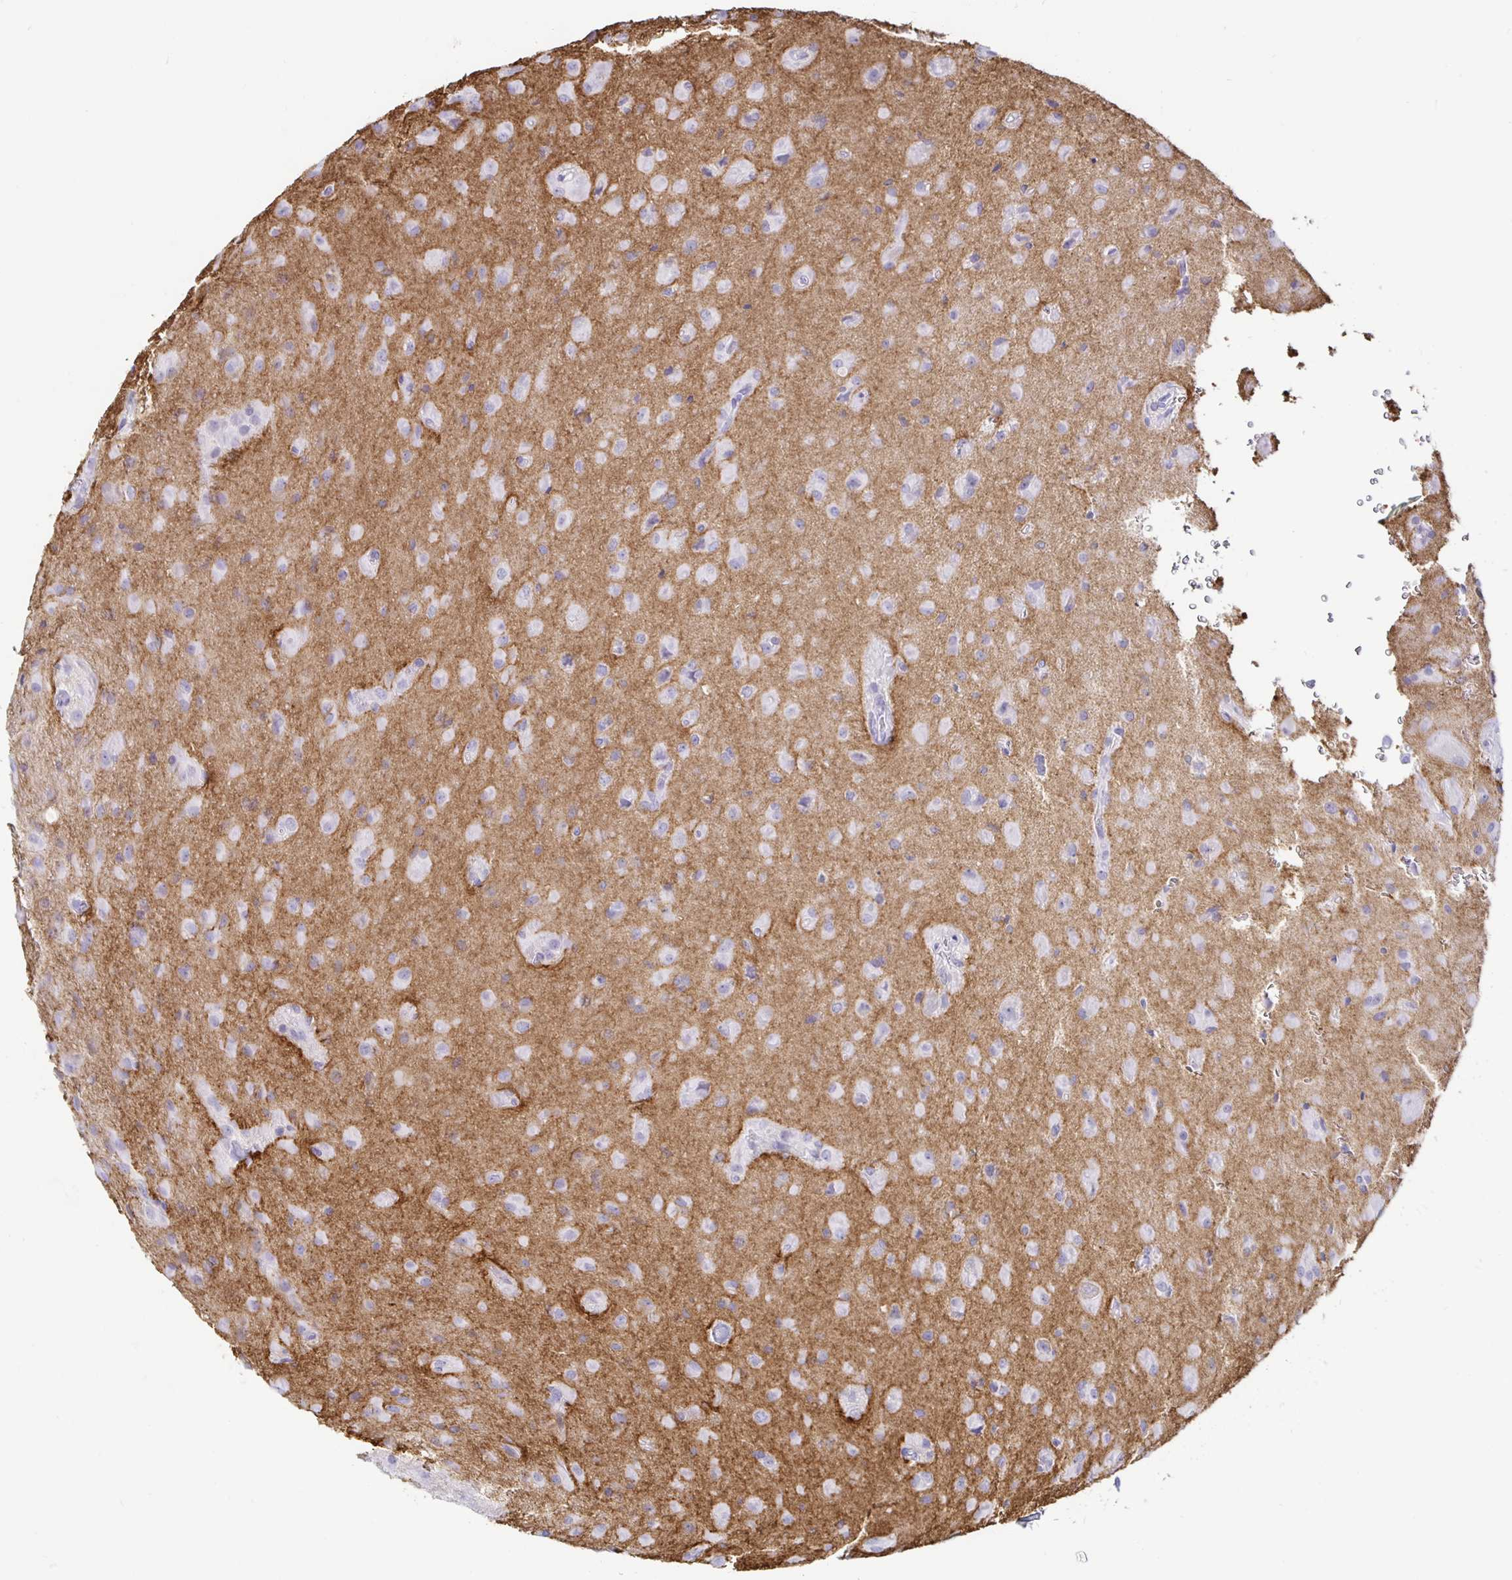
{"staining": {"intensity": "negative", "quantity": "none", "location": "none"}, "tissue": "glioma", "cell_type": "Tumor cells", "image_type": "cancer", "snomed": [{"axis": "morphology", "description": "Glioma, malignant, Low grade"}, {"axis": "topography", "description": "Brain"}], "caption": "The IHC histopathology image has no significant staining in tumor cells of glioma tissue.", "gene": "SIRPA", "patient": {"sex": "male", "age": 58}}